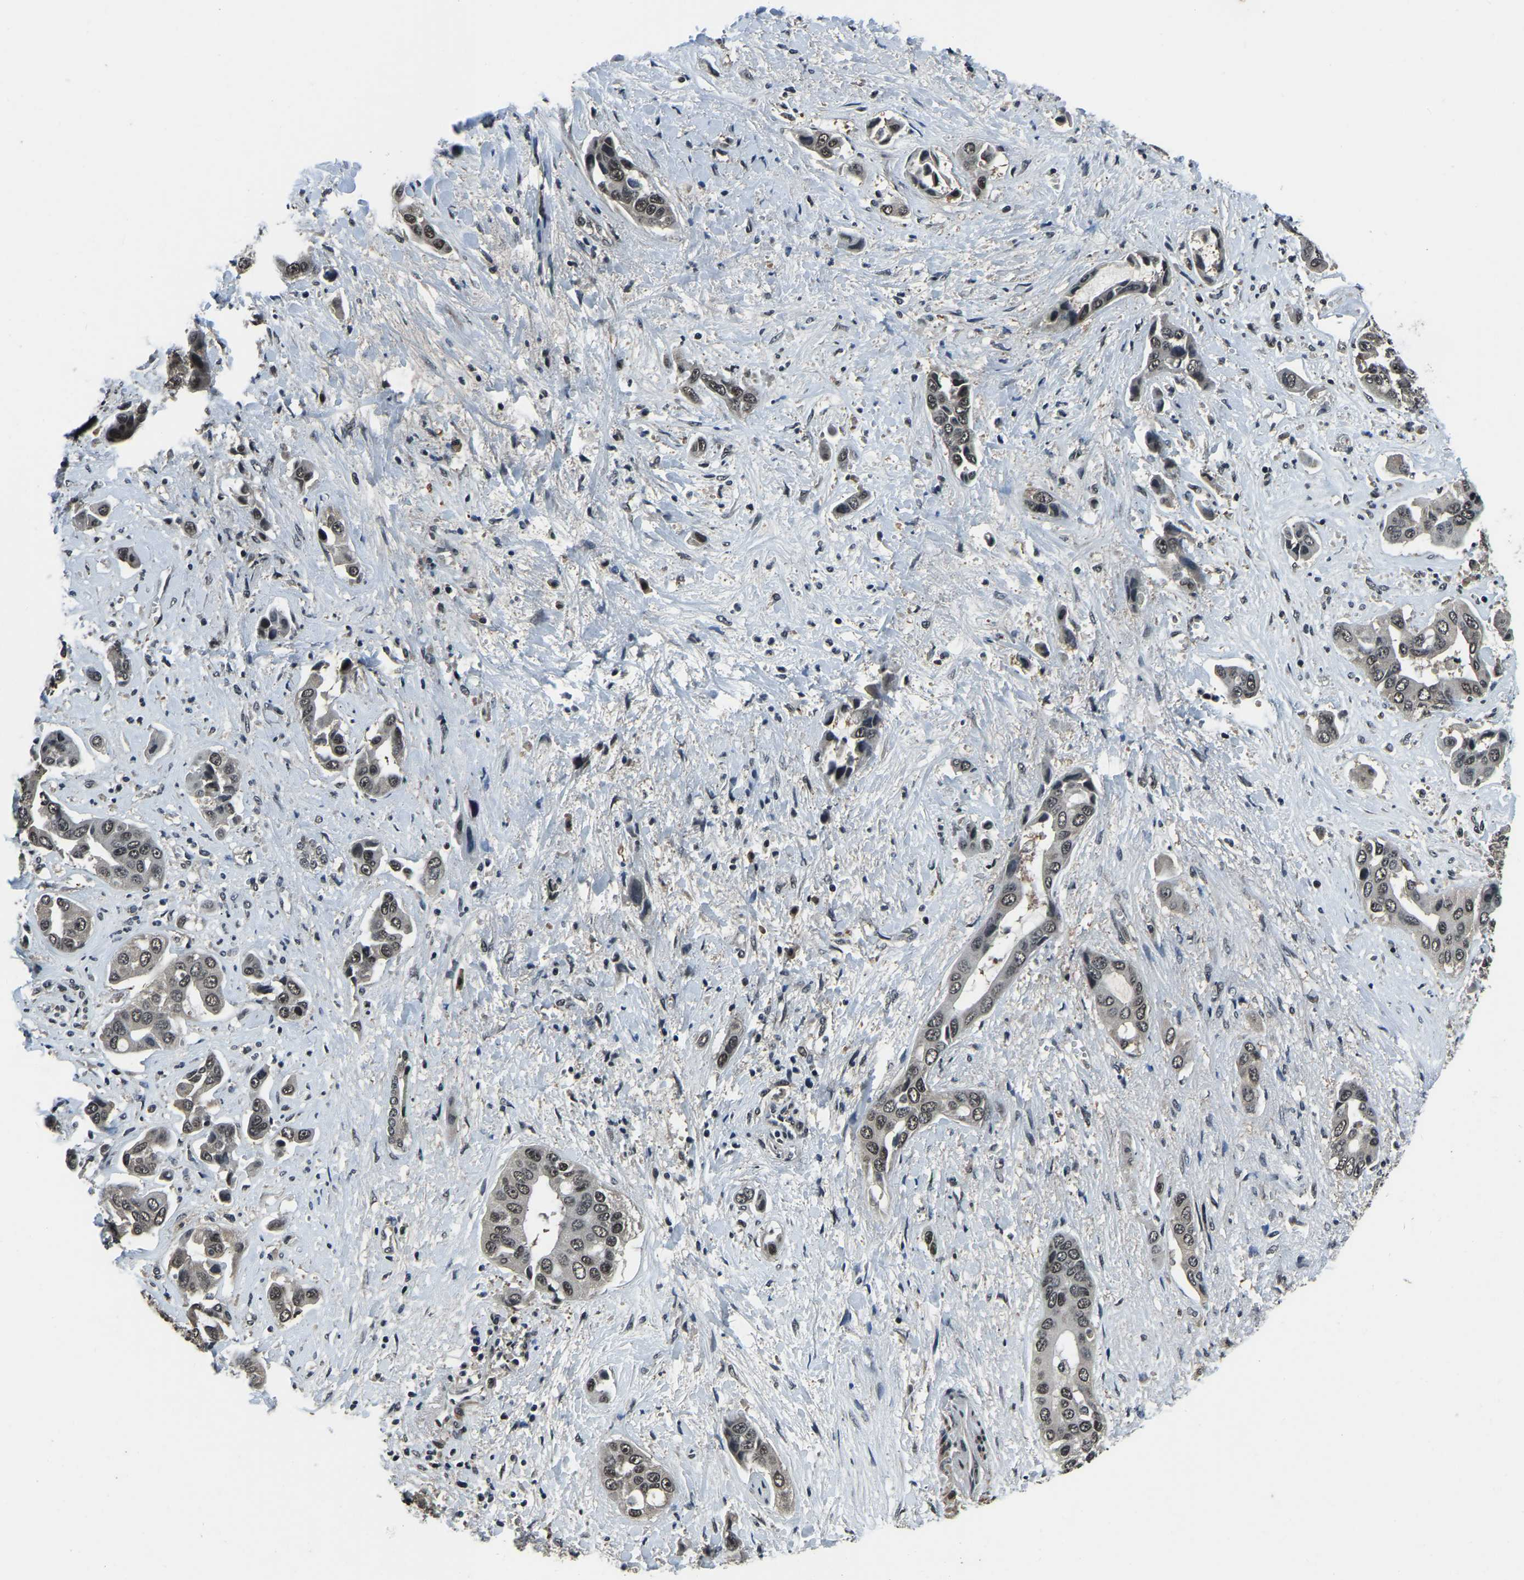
{"staining": {"intensity": "weak", "quantity": ">75%", "location": "nuclear"}, "tissue": "liver cancer", "cell_type": "Tumor cells", "image_type": "cancer", "snomed": [{"axis": "morphology", "description": "Cholangiocarcinoma"}, {"axis": "topography", "description": "Liver"}], "caption": "Human cholangiocarcinoma (liver) stained with a brown dye displays weak nuclear positive expression in about >75% of tumor cells.", "gene": "ANKIB1", "patient": {"sex": "female", "age": 52}}